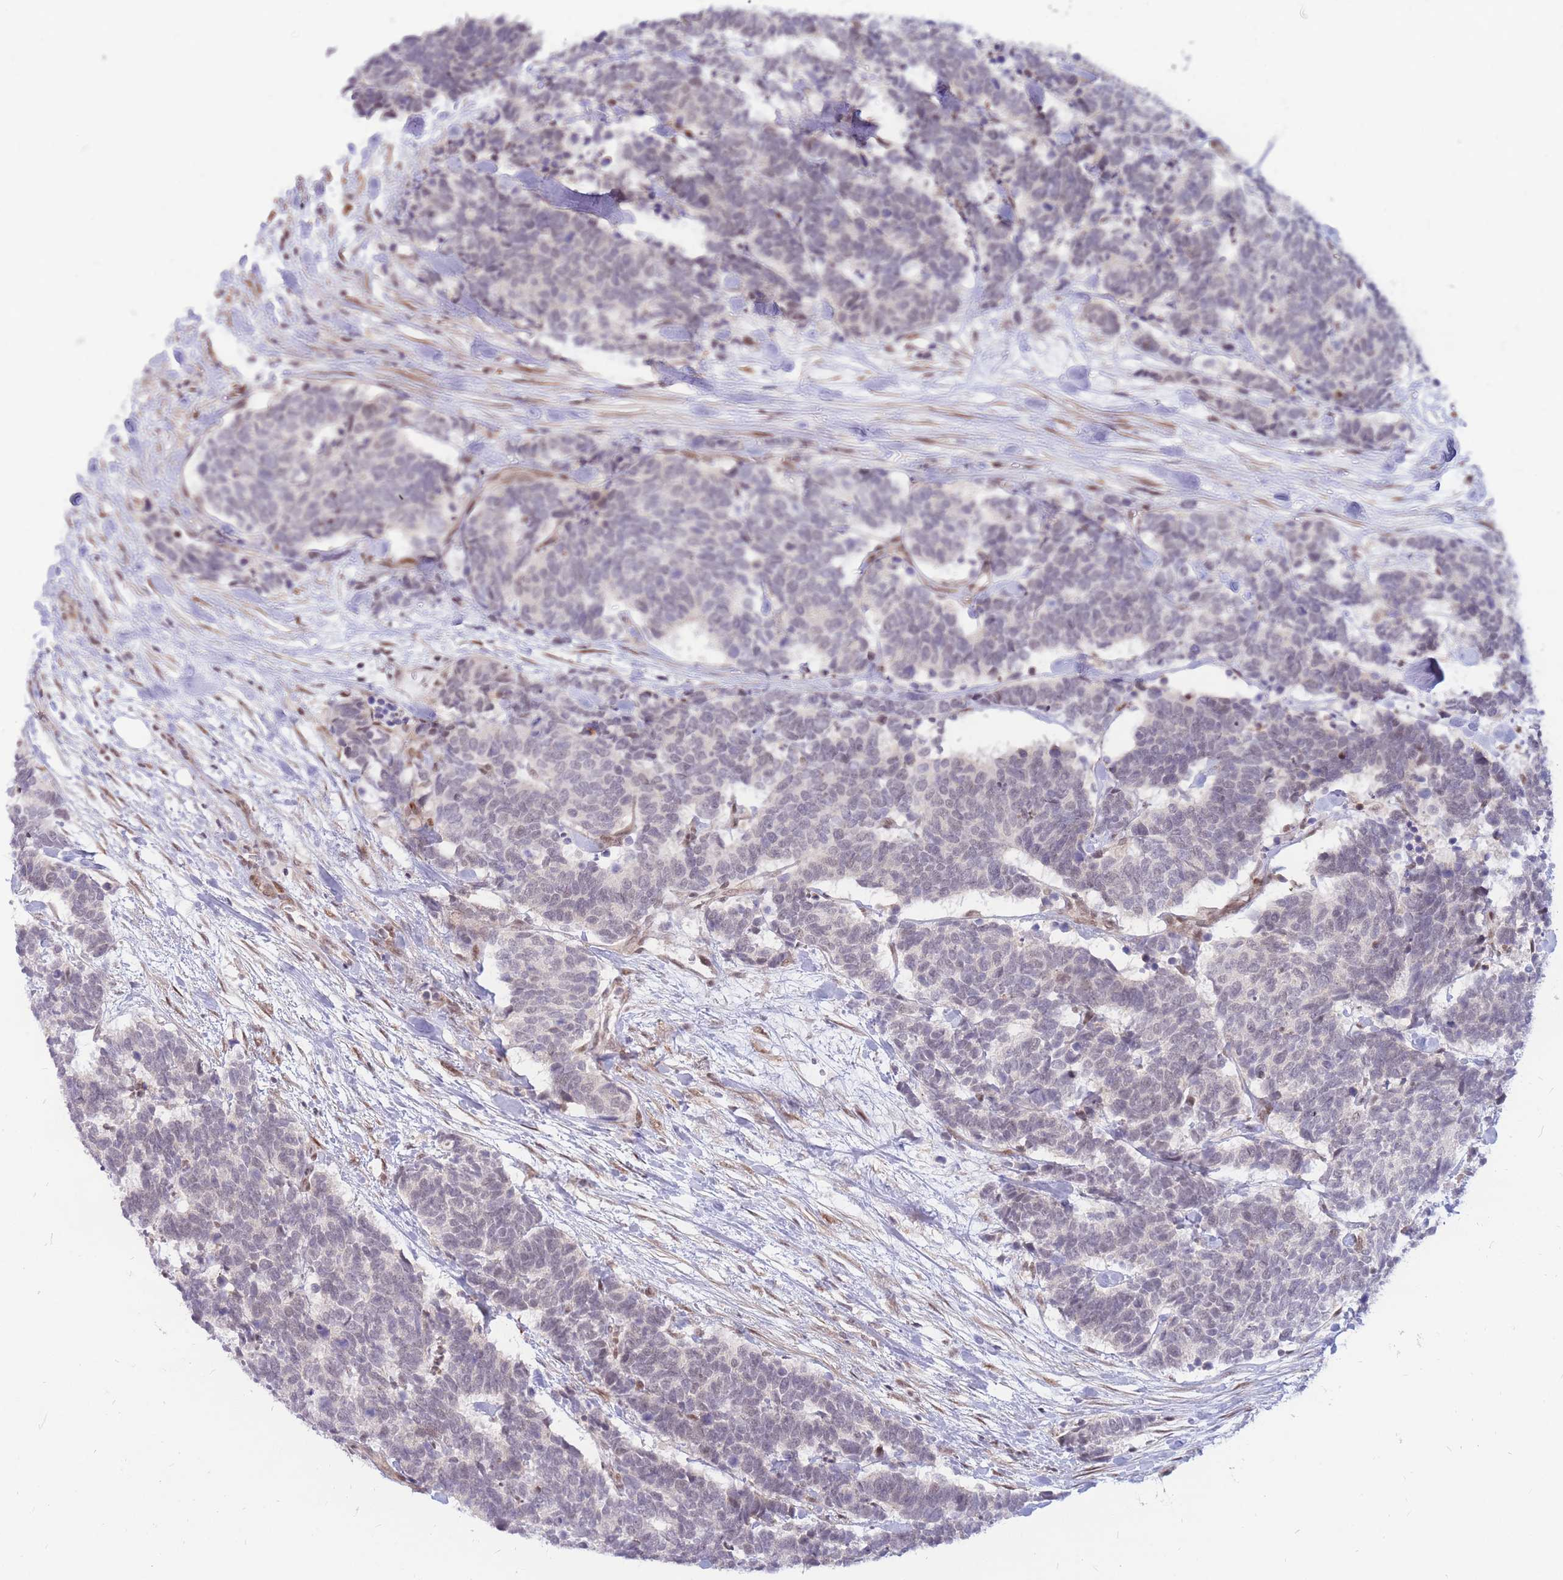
{"staining": {"intensity": "weak", "quantity": "<25%", "location": "nuclear"}, "tissue": "carcinoid", "cell_type": "Tumor cells", "image_type": "cancer", "snomed": [{"axis": "morphology", "description": "Carcinoma, NOS"}, {"axis": "morphology", "description": "Carcinoid, malignant, NOS"}, {"axis": "topography", "description": "Urinary bladder"}], "caption": "Carcinoid was stained to show a protein in brown. There is no significant expression in tumor cells.", "gene": "ERICH6B", "patient": {"sex": "male", "age": 57}}